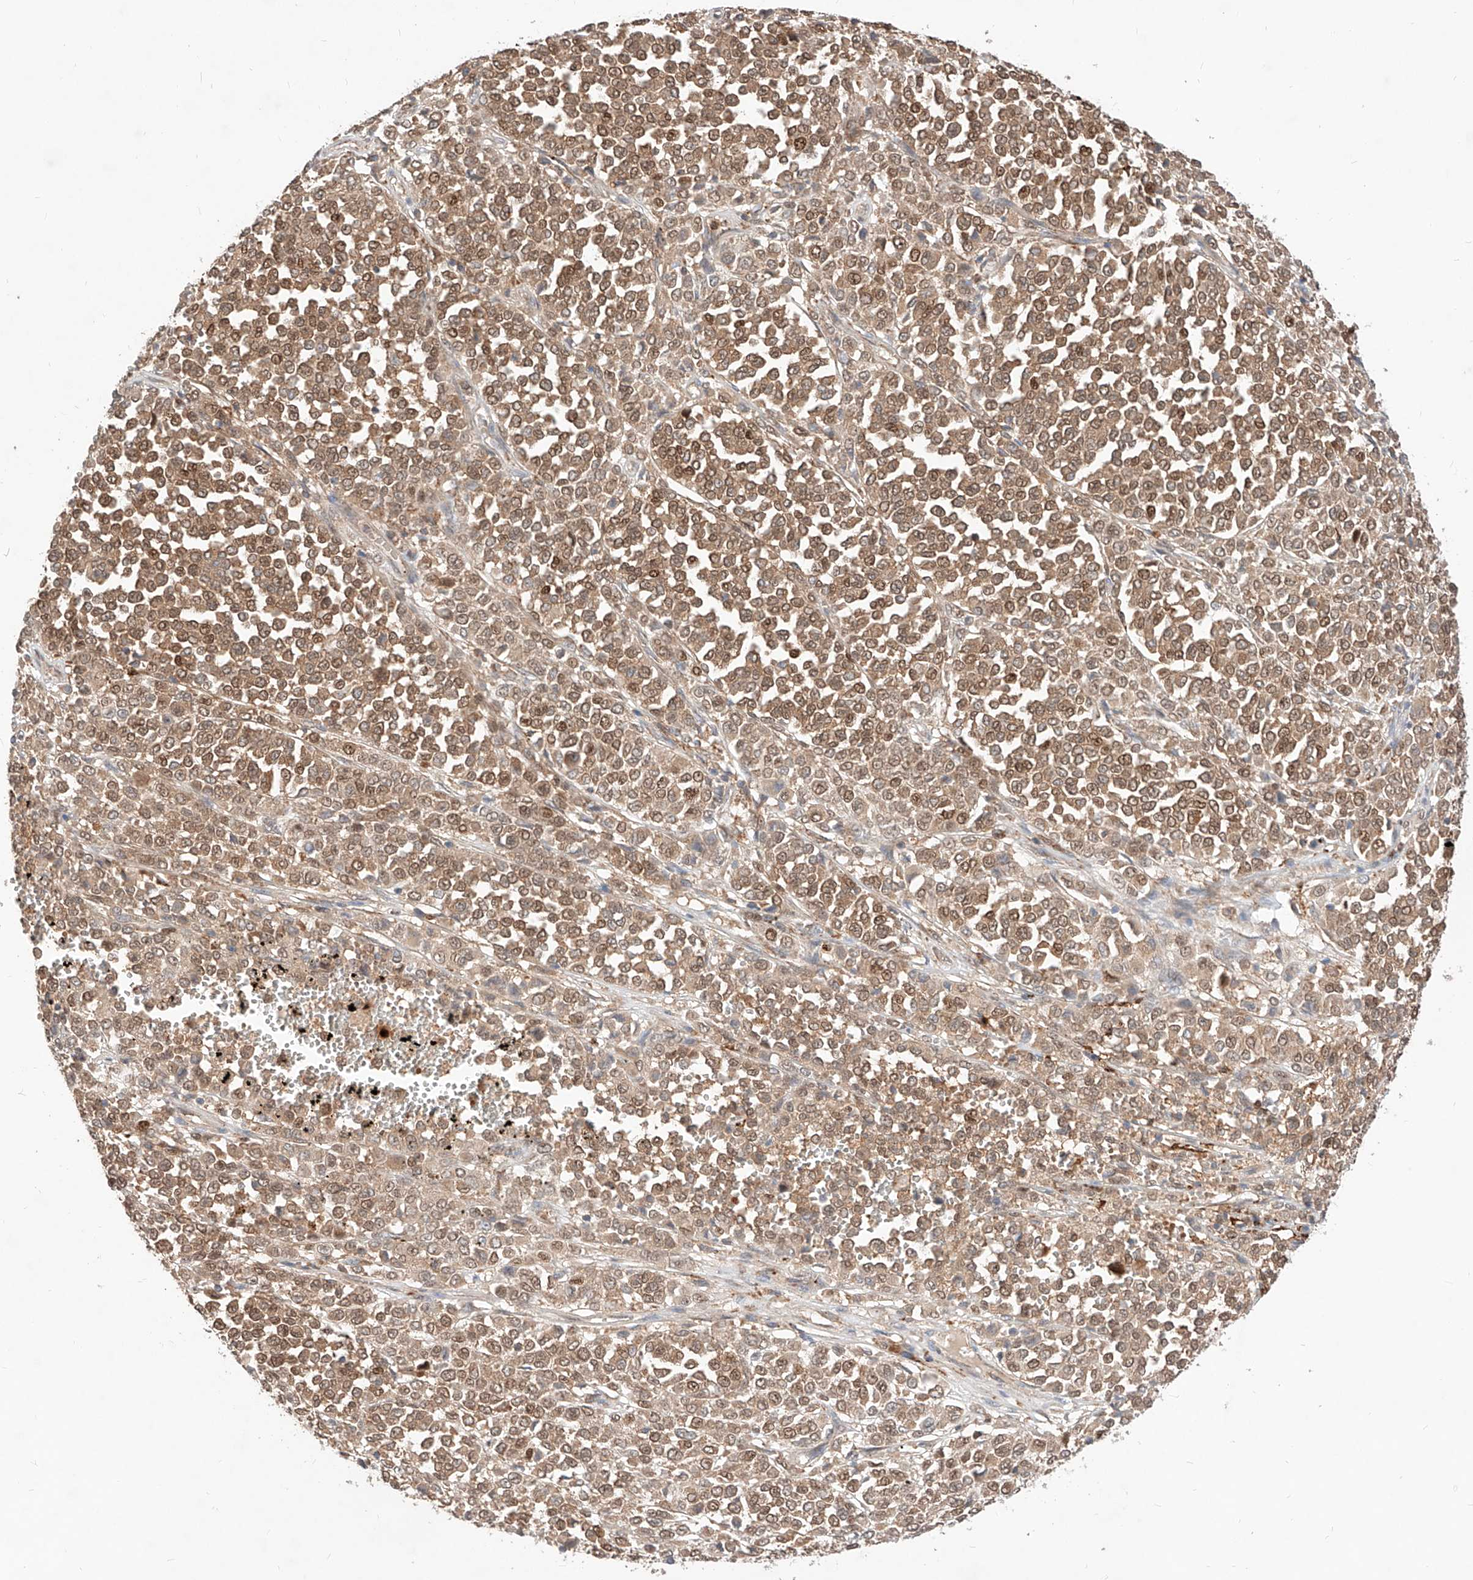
{"staining": {"intensity": "moderate", "quantity": ">75%", "location": "cytoplasmic/membranous,nuclear"}, "tissue": "melanoma", "cell_type": "Tumor cells", "image_type": "cancer", "snomed": [{"axis": "morphology", "description": "Malignant melanoma, Metastatic site"}, {"axis": "topography", "description": "Pancreas"}], "caption": "Malignant melanoma (metastatic site) tissue reveals moderate cytoplasmic/membranous and nuclear expression in approximately >75% of tumor cells, visualized by immunohistochemistry.", "gene": "TSNAX", "patient": {"sex": "female", "age": 30}}